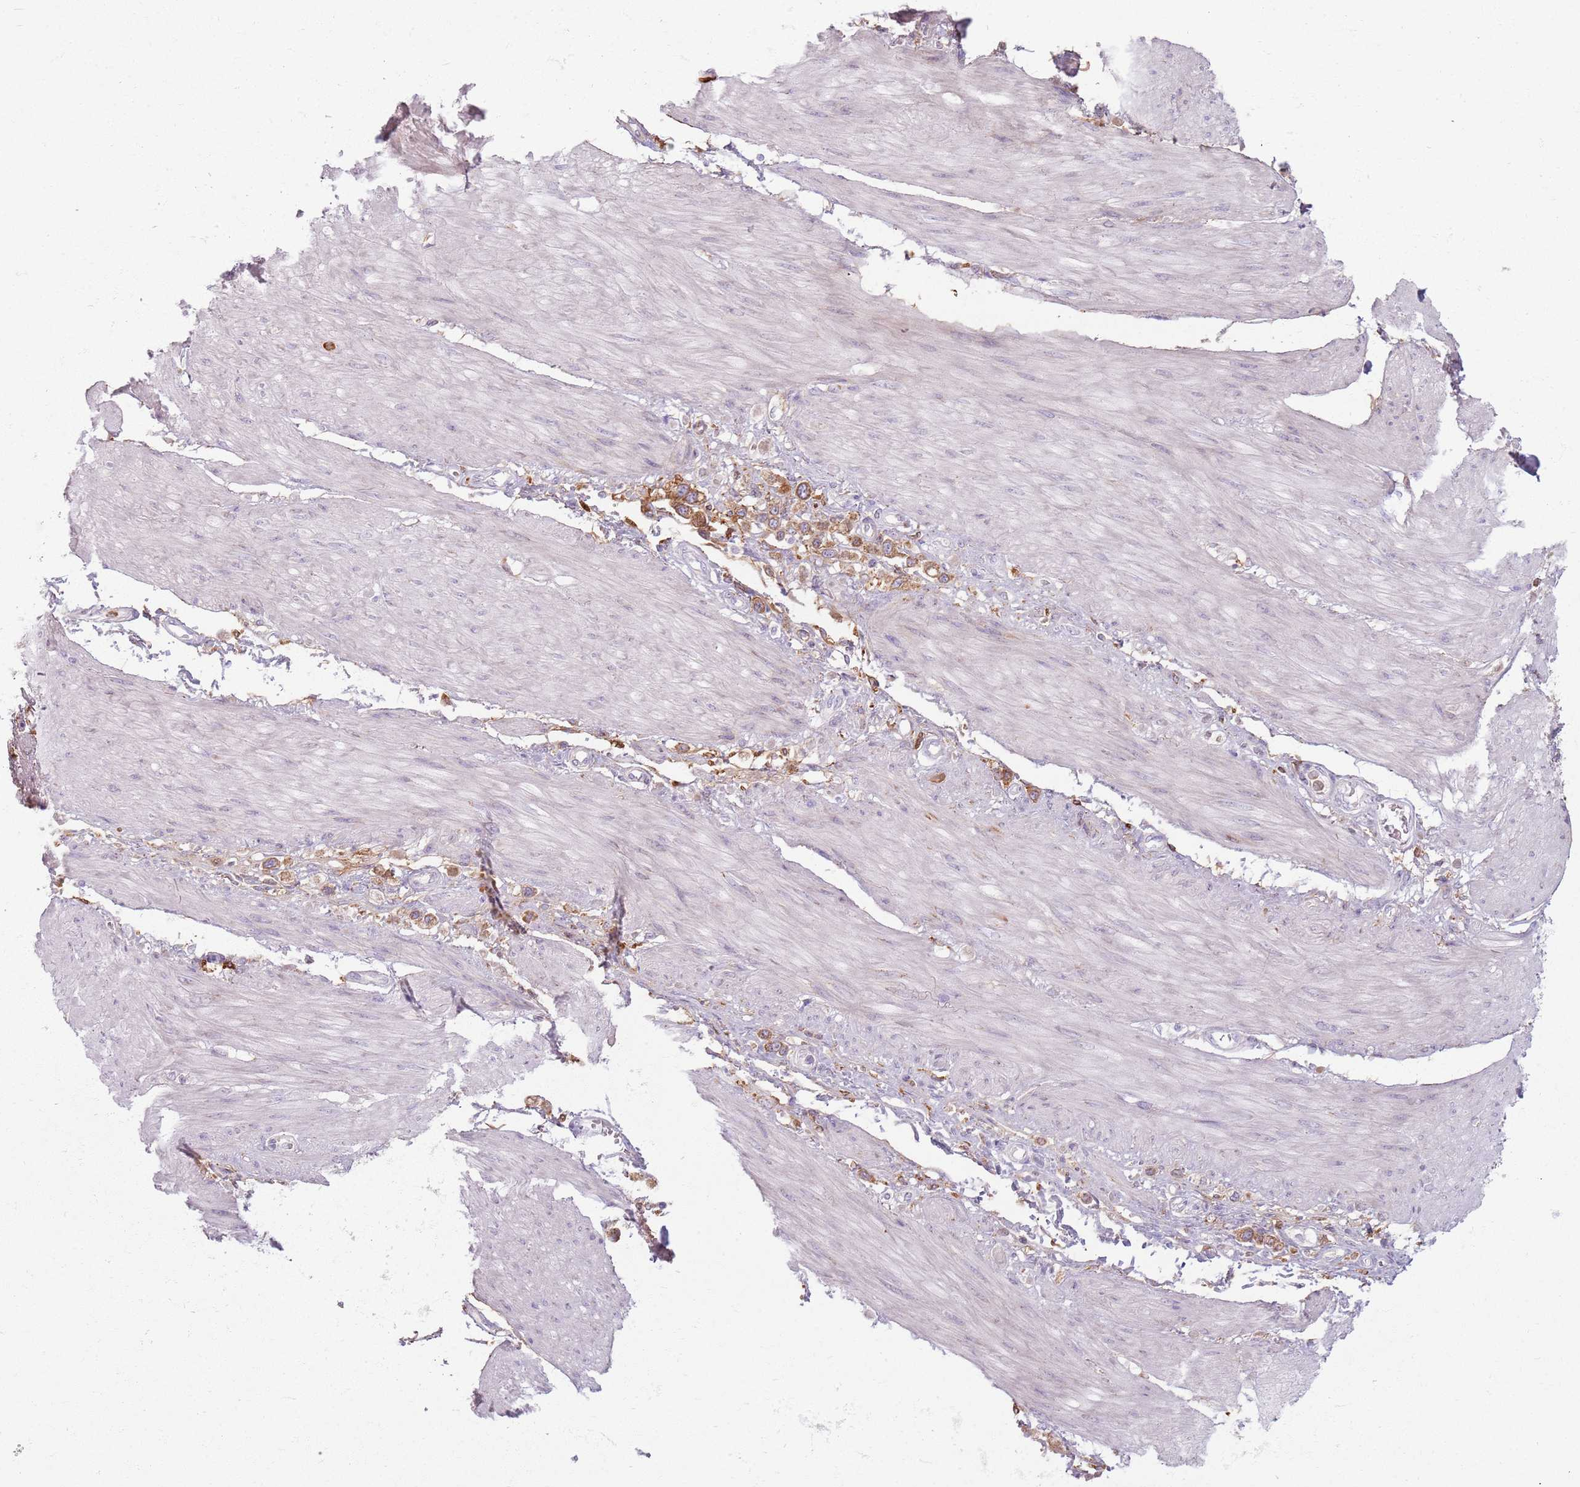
{"staining": {"intensity": "moderate", "quantity": ">75%", "location": "cytoplasmic/membranous"}, "tissue": "stomach cancer", "cell_type": "Tumor cells", "image_type": "cancer", "snomed": [{"axis": "morphology", "description": "Adenocarcinoma, NOS"}, {"axis": "topography", "description": "Stomach"}], "caption": "Brown immunohistochemical staining in adenocarcinoma (stomach) shows moderate cytoplasmic/membranous expression in about >75% of tumor cells. (Stains: DAB in brown, nuclei in blue, Microscopy: brightfield microscopy at high magnification).", "gene": "COLGALT1", "patient": {"sex": "female", "age": 65}}